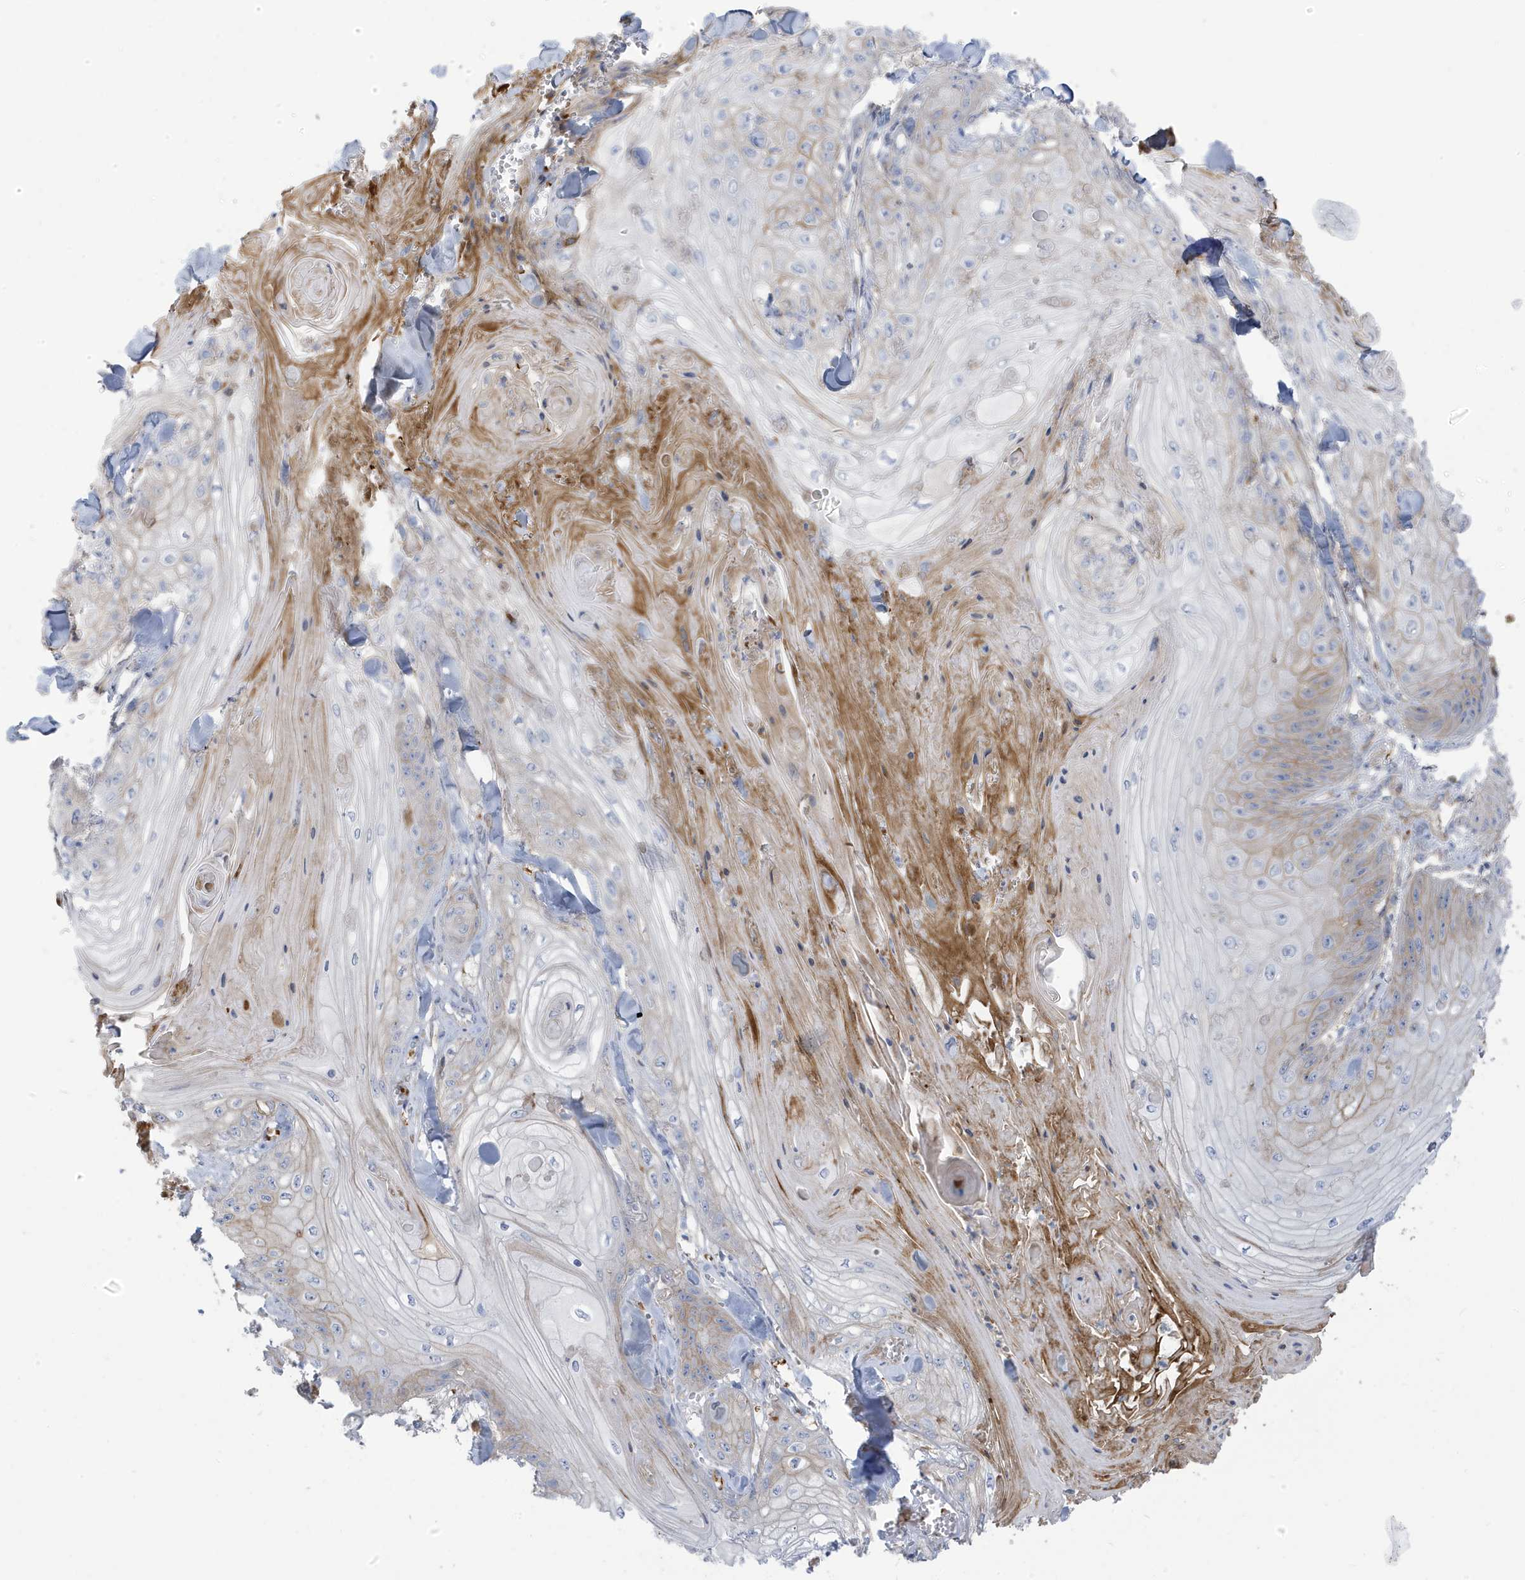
{"staining": {"intensity": "weak", "quantity": "<25%", "location": "cytoplasmic/membranous"}, "tissue": "skin cancer", "cell_type": "Tumor cells", "image_type": "cancer", "snomed": [{"axis": "morphology", "description": "Squamous cell carcinoma, NOS"}, {"axis": "topography", "description": "Skin"}], "caption": "A photomicrograph of human skin cancer (squamous cell carcinoma) is negative for staining in tumor cells.", "gene": "ATP13A5", "patient": {"sex": "male", "age": 74}}